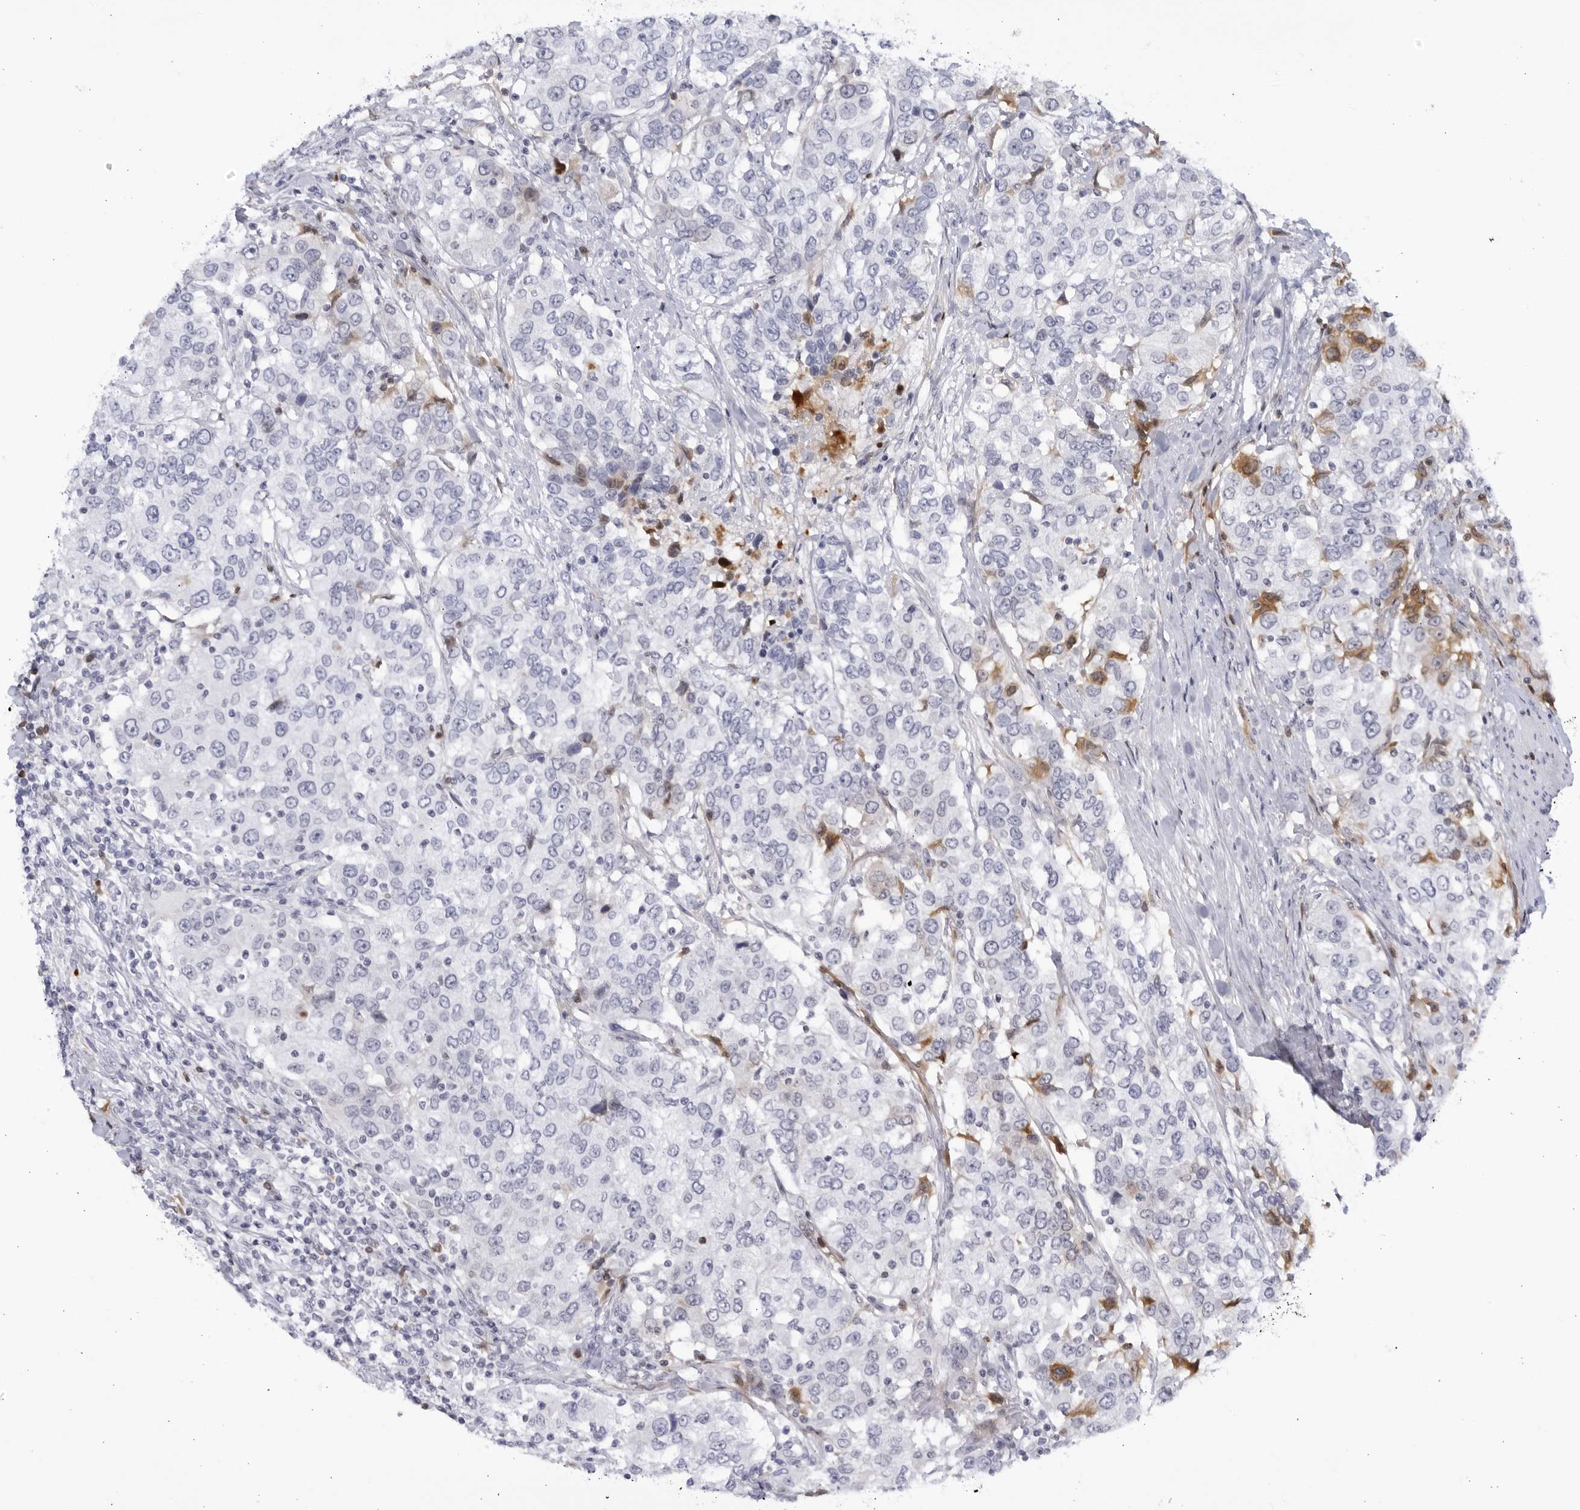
{"staining": {"intensity": "moderate", "quantity": "<25%", "location": "cytoplasmic/membranous"}, "tissue": "urothelial cancer", "cell_type": "Tumor cells", "image_type": "cancer", "snomed": [{"axis": "morphology", "description": "Urothelial carcinoma, High grade"}, {"axis": "topography", "description": "Urinary bladder"}], "caption": "Moderate cytoplasmic/membranous expression for a protein is appreciated in approximately <25% of tumor cells of urothelial cancer using immunohistochemistry.", "gene": "CNBD1", "patient": {"sex": "female", "age": 80}}